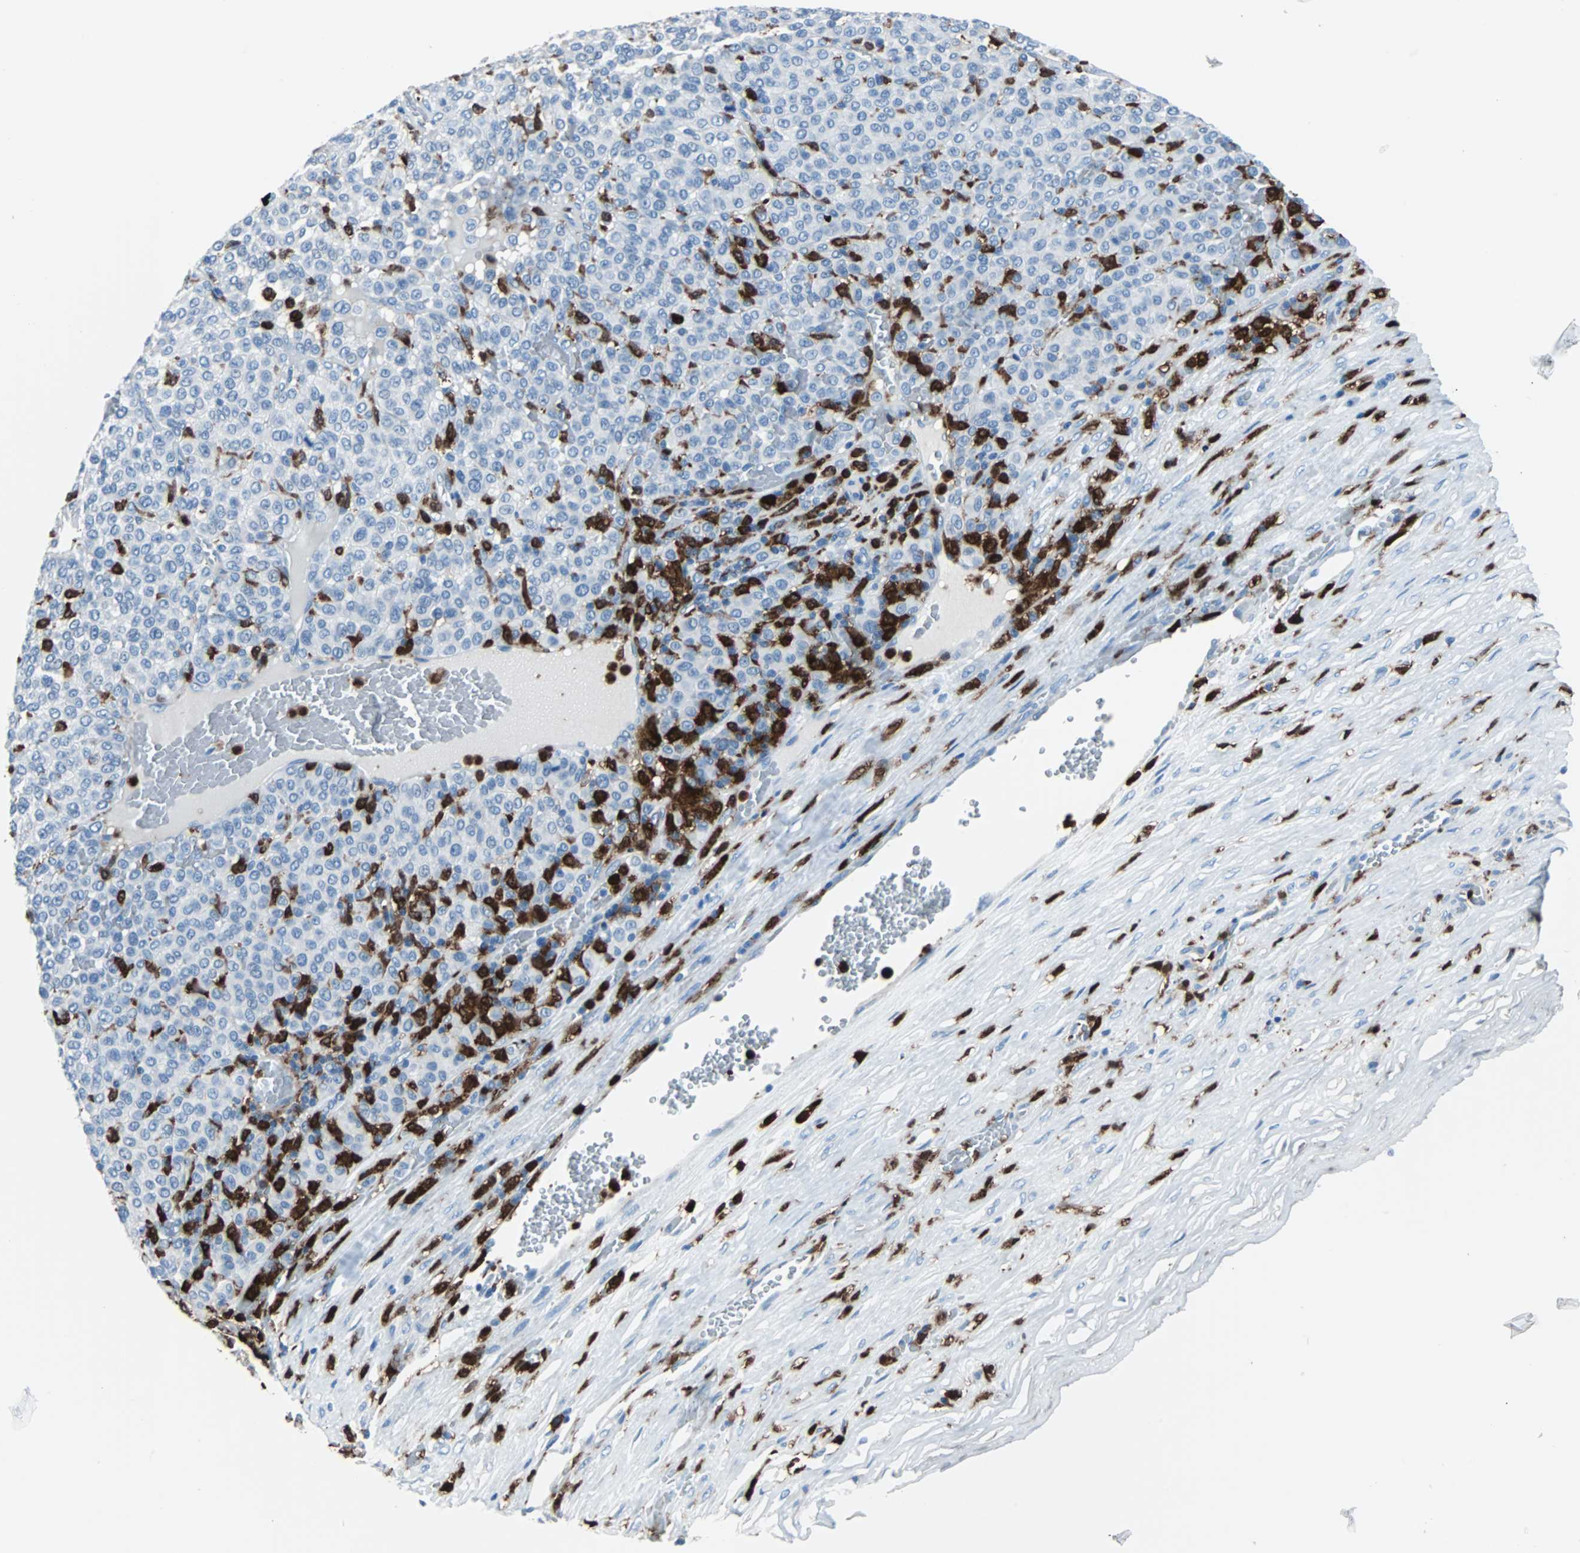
{"staining": {"intensity": "negative", "quantity": "none", "location": "none"}, "tissue": "melanoma", "cell_type": "Tumor cells", "image_type": "cancer", "snomed": [{"axis": "morphology", "description": "Malignant melanoma, Metastatic site"}, {"axis": "topography", "description": "Pancreas"}], "caption": "This is a image of immunohistochemistry staining of malignant melanoma (metastatic site), which shows no positivity in tumor cells. (Immunohistochemistry, brightfield microscopy, high magnification).", "gene": "SYK", "patient": {"sex": "female", "age": 30}}